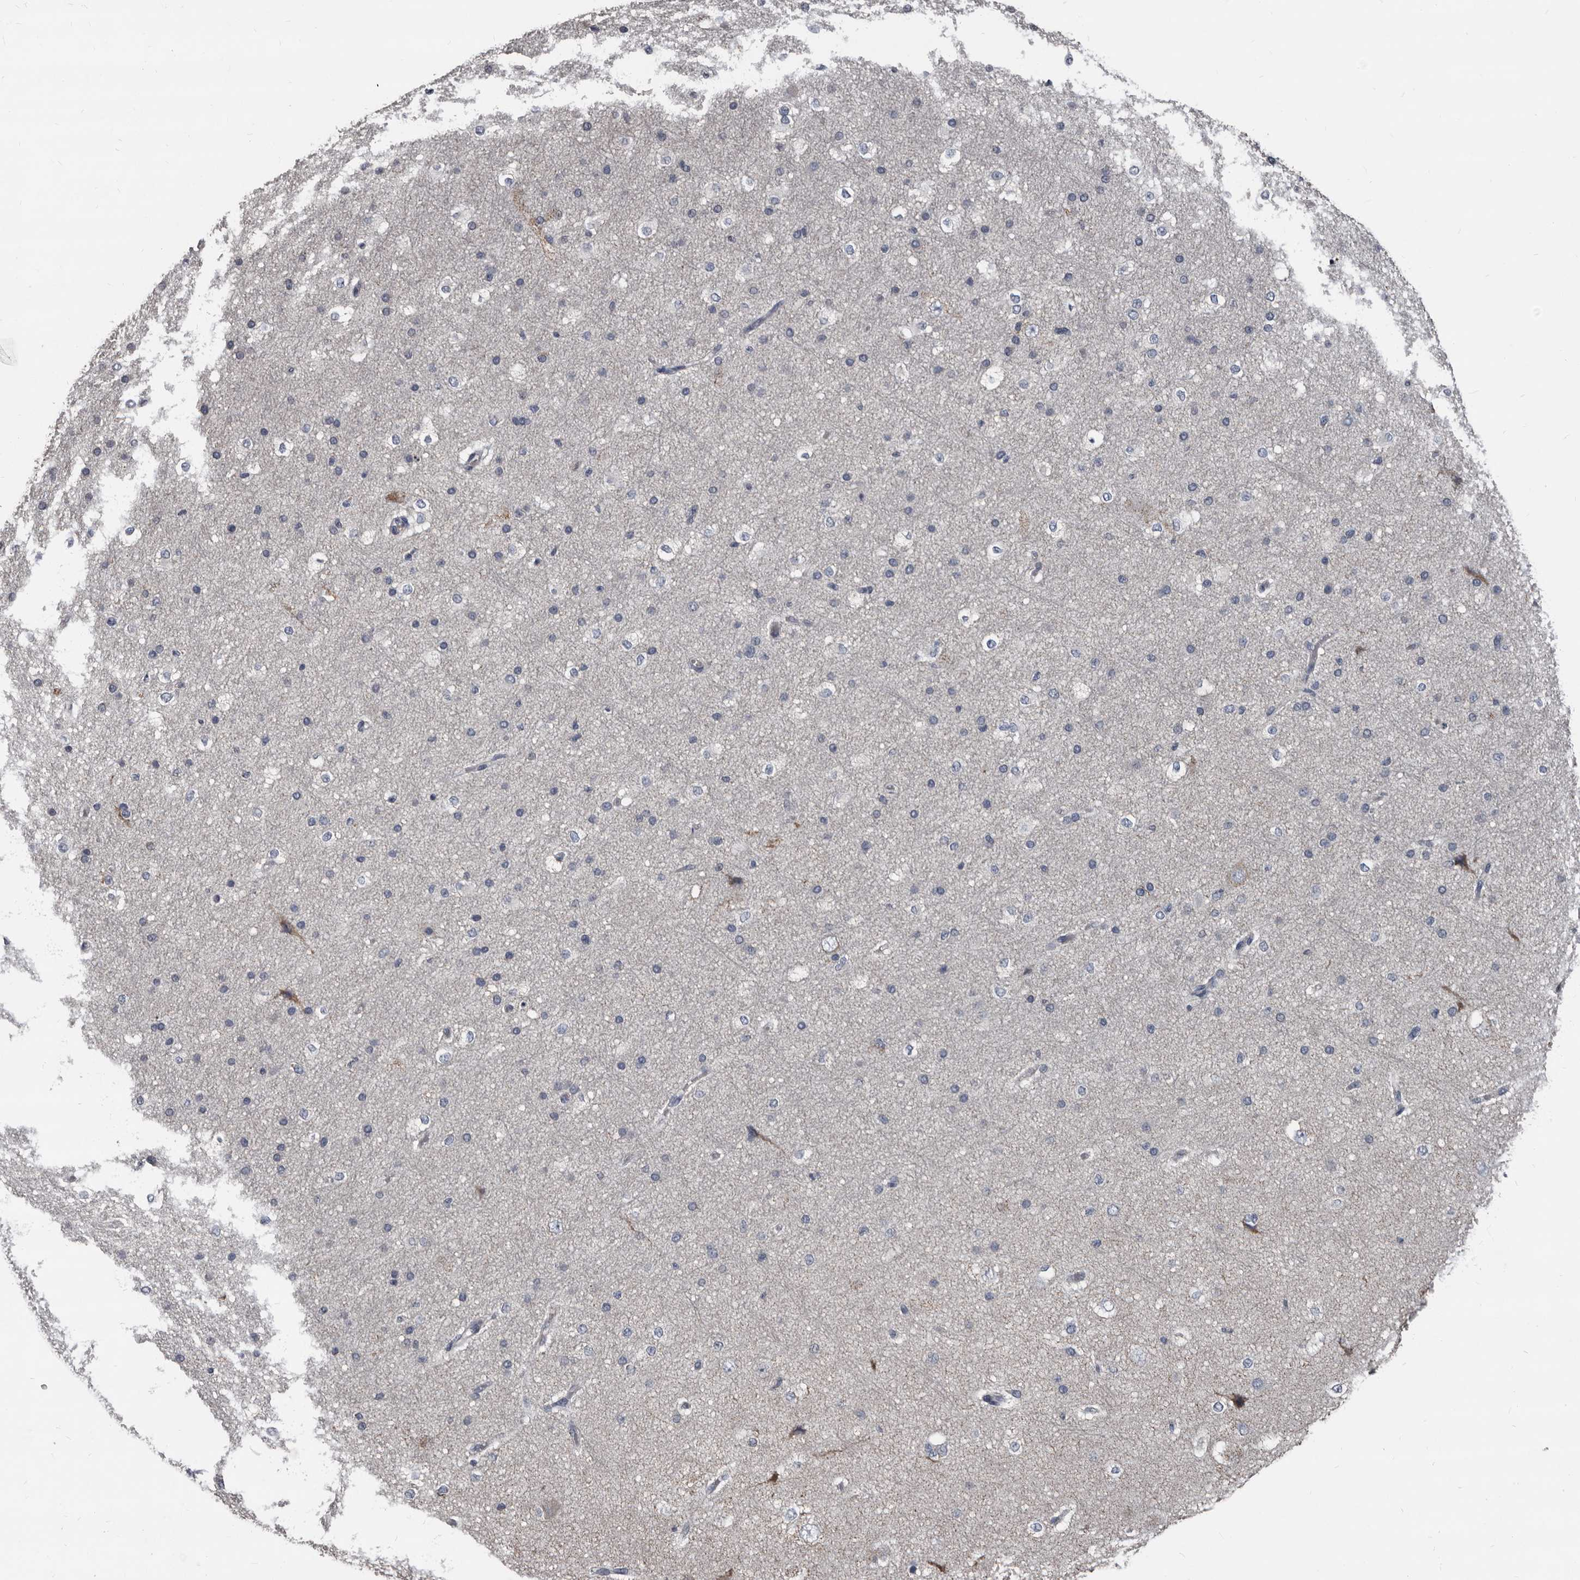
{"staining": {"intensity": "negative", "quantity": "none", "location": "none"}, "tissue": "cerebral cortex", "cell_type": "Endothelial cells", "image_type": "normal", "snomed": [{"axis": "morphology", "description": "Normal tissue, NOS"}, {"axis": "morphology", "description": "Developmental malformation"}, {"axis": "topography", "description": "Cerebral cortex"}], "caption": "This photomicrograph is of benign cerebral cortex stained with immunohistochemistry to label a protein in brown with the nuclei are counter-stained blue. There is no expression in endothelial cells. (DAB IHC, high magnification).", "gene": "GREB1", "patient": {"sex": "female", "age": 30}}